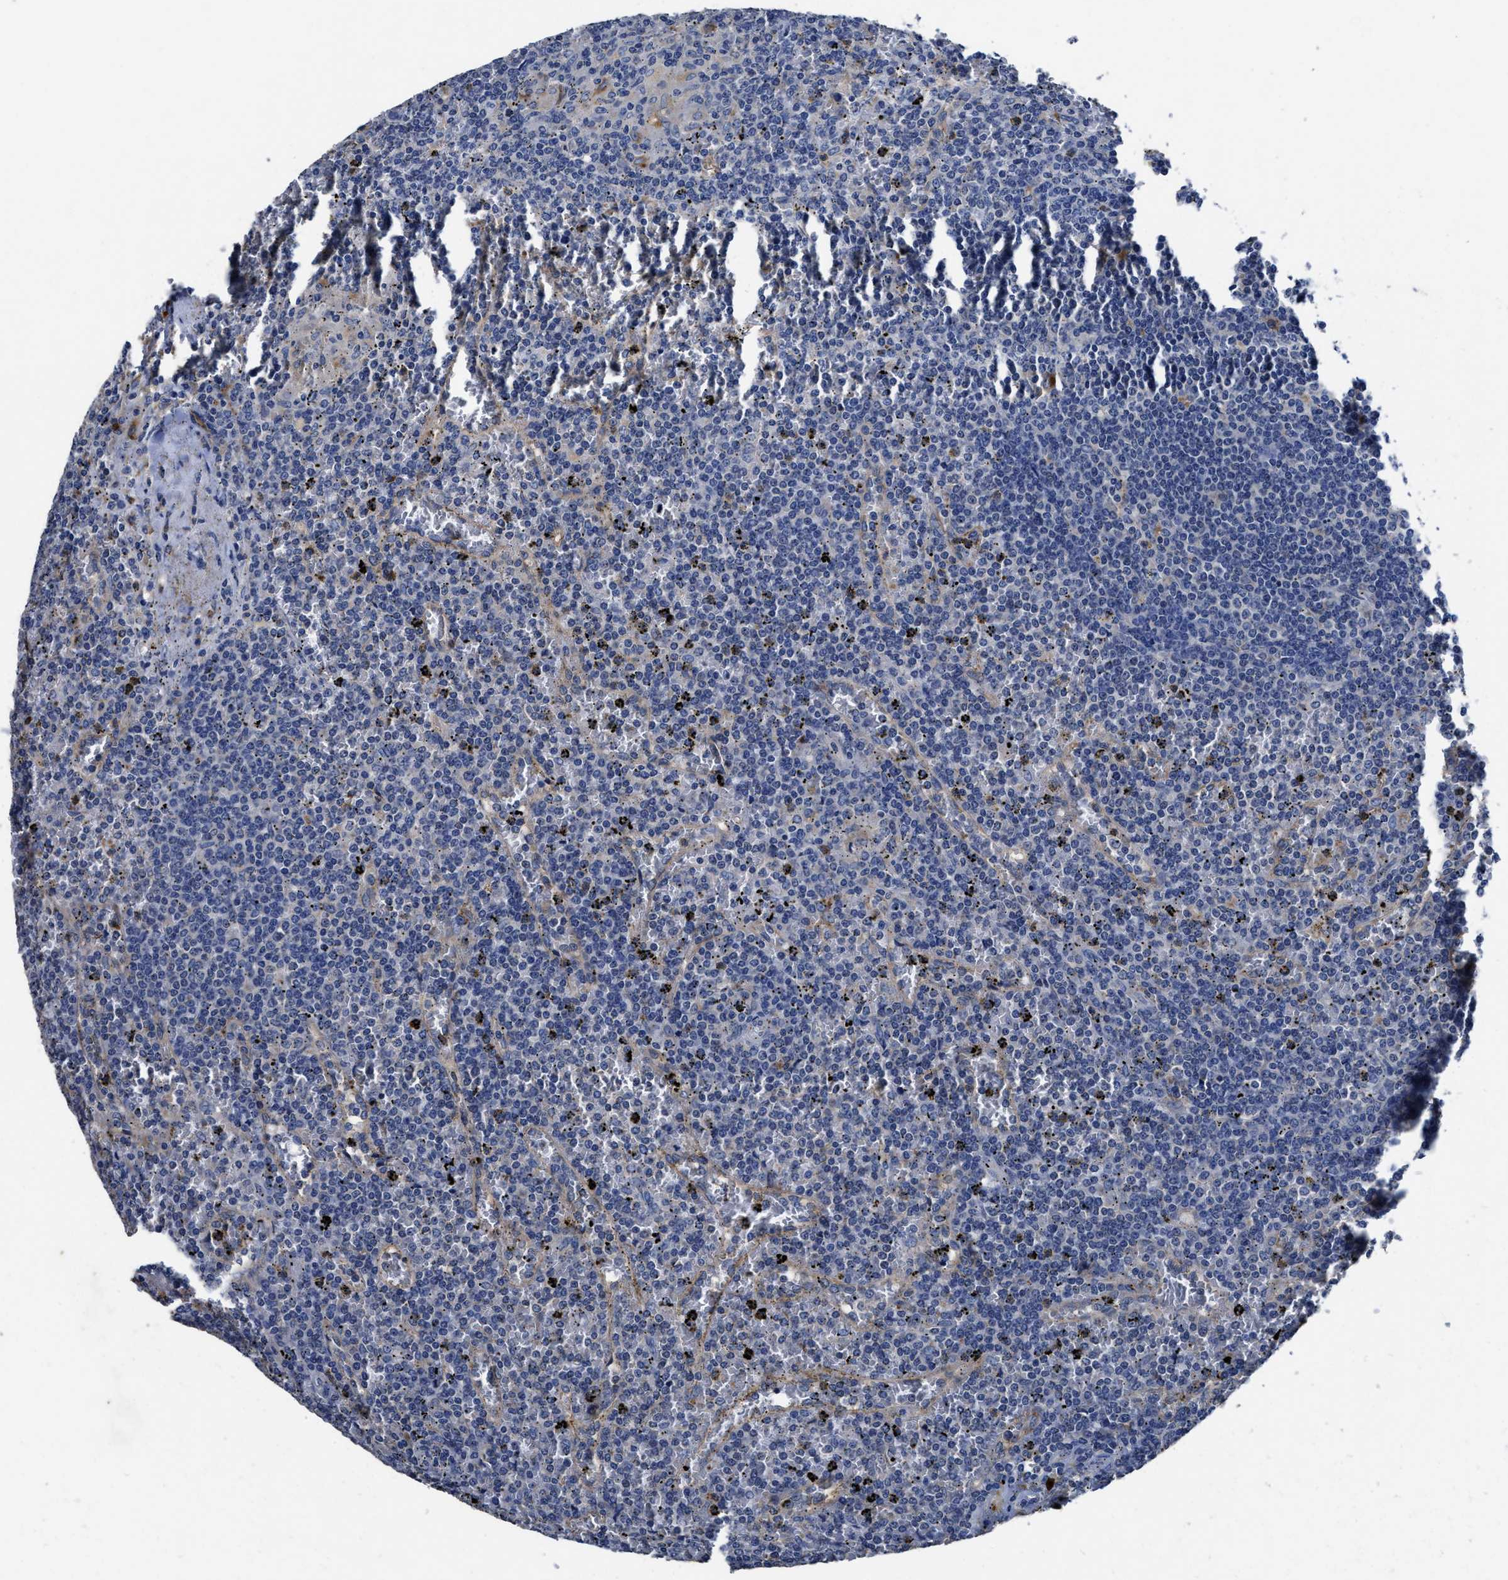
{"staining": {"intensity": "negative", "quantity": "none", "location": "none"}, "tissue": "lymphoma", "cell_type": "Tumor cells", "image_type": "cancer", "snomed": [{"axis": "morphology", "description": "Malignant lymphoma, non-Hodgkin's type, Low grade"}, {"axis": "topography", "description": "Spleen"}], "caption": "There is no significant staining in tumor cells of low-grade malignant lymphoma, non-Hodgkin's type.", "gene": "UBR4", "patient": {"sex": "female", "age": 19}}